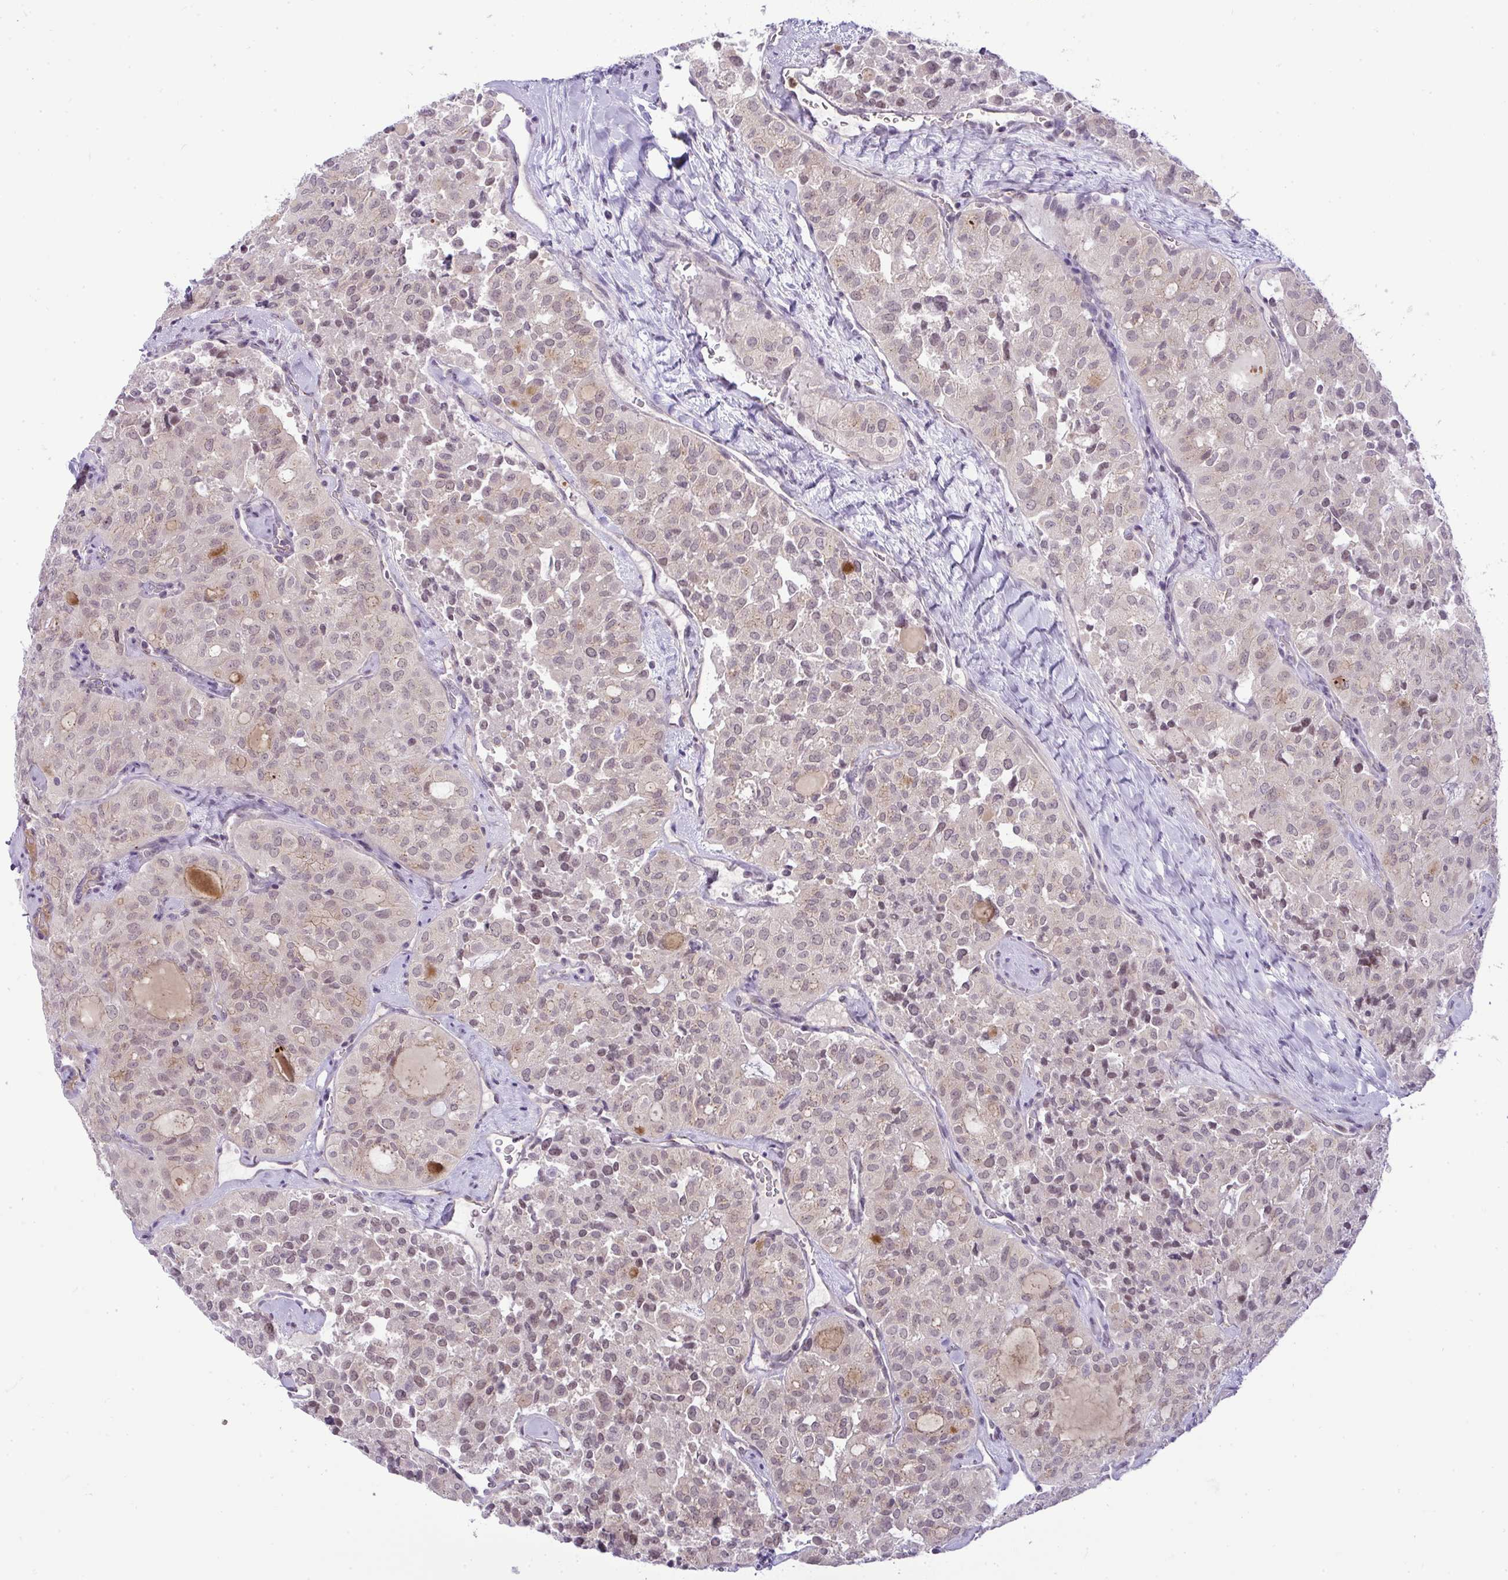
{"staining": {"intensity": "weak", "quantity": "<25%", "location": "nuclear"}, "tissue": "thyroid cancer", "cell_type": "Tumor cells", "image_type": "cancer", "snomed": [{"axis": "morphology", "description": "Follicular adenoma carcinoma, NOS"}, {"axis": "topography", "description": "Thyroid gland"}], "caption": "The micrograph demonstrates no staining of tumor cells in thyroid cancer (follicular adenoma carcinoma). (DAB (3,3'-diaminobenzidine) immunohistochemistry, high magnification).", "gene": "DZIP1", "patient": {"sex": "male", "age": 75}}